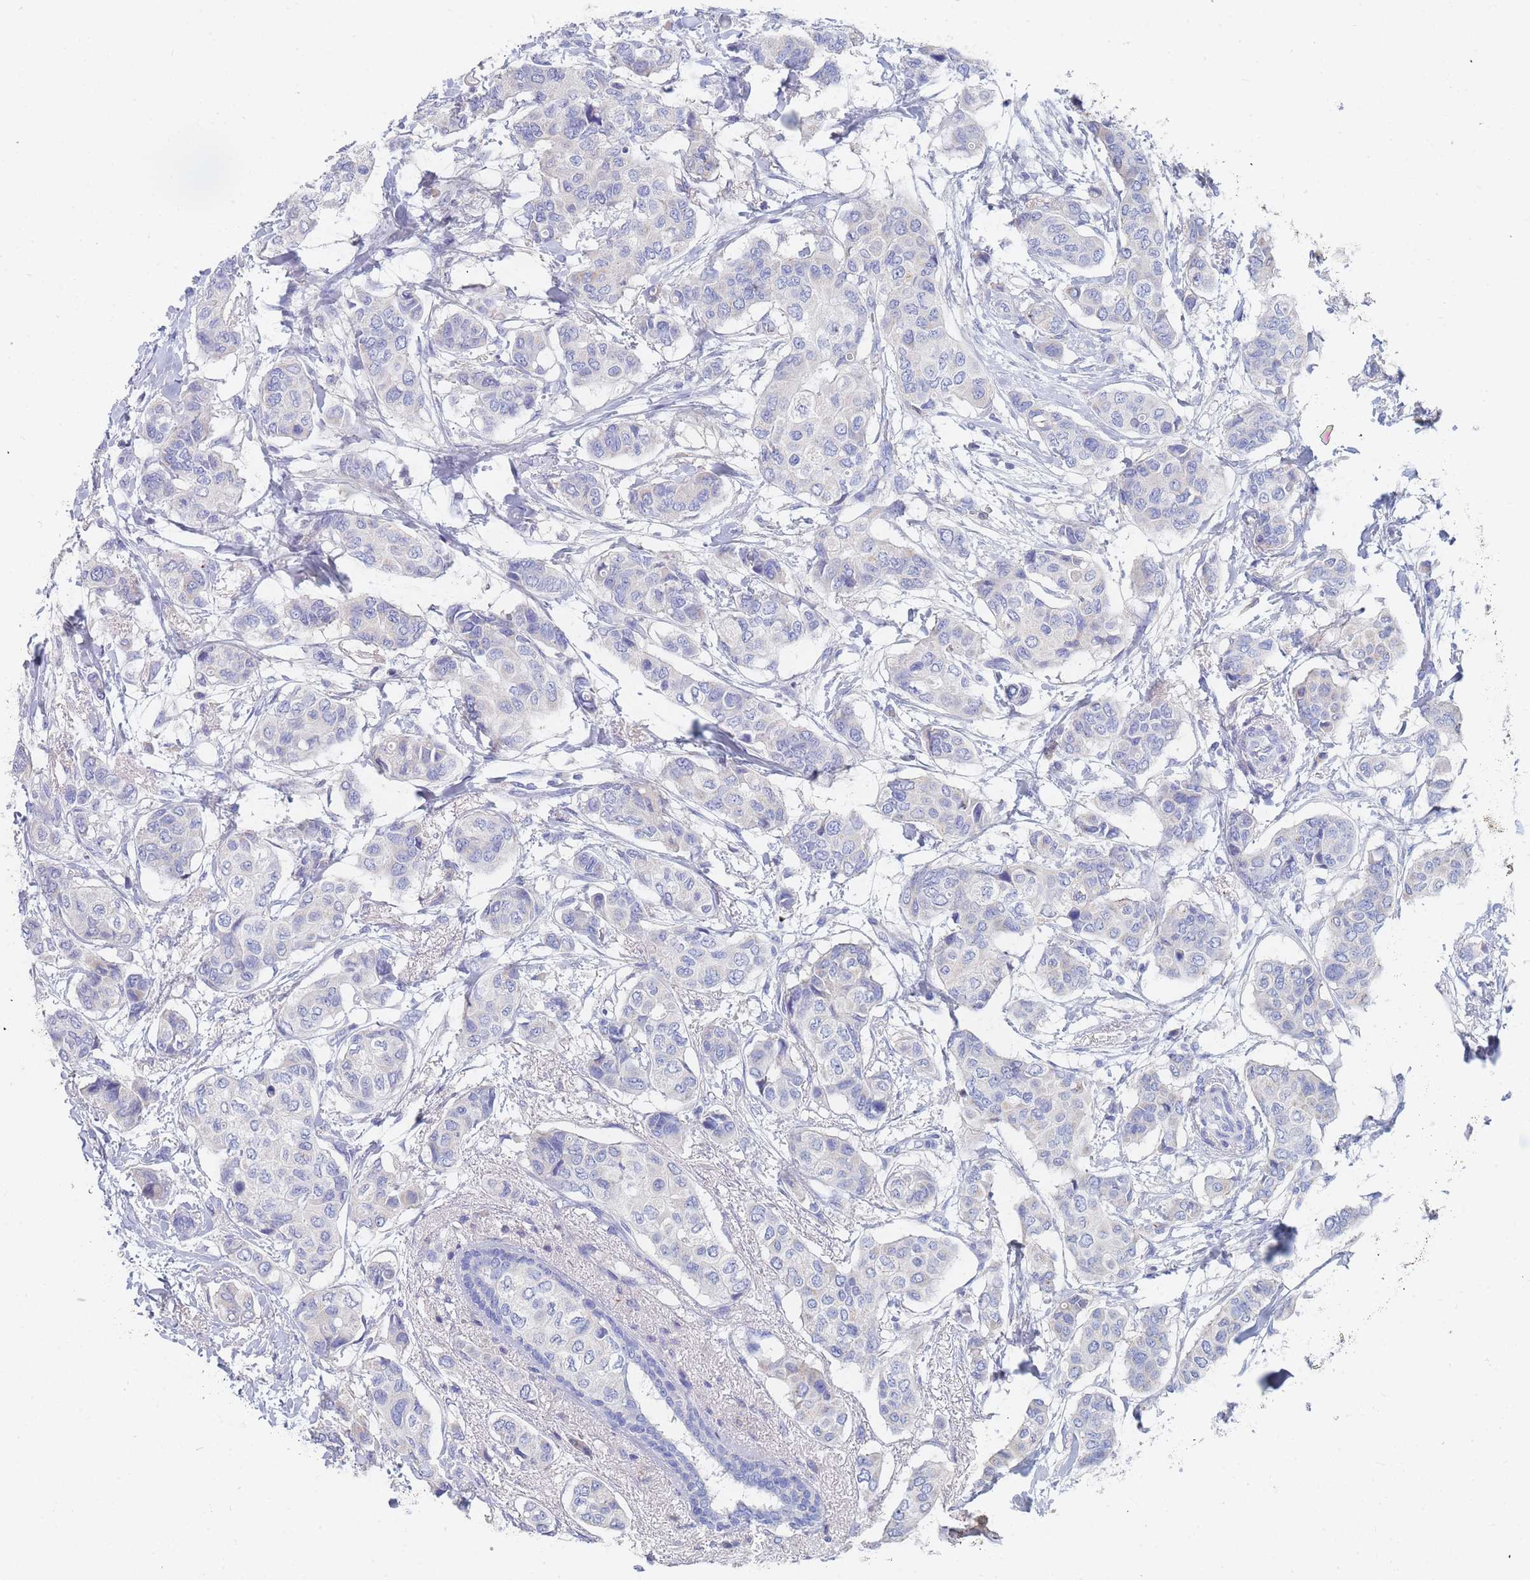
{"staining": {"intensity": "moderate", "quantity": "<25%", "location": "cytoplasmic/membranous"}, "tissue": "breast cancer", "cell_type": "Tumor cells", "image_type": "cancer", "snomed": [{"axis": "morphology", "description": "Lobular carcinoma"}, {"axis": "topography", "description": "Breast"}], "caption": "Lobular carcinoma (breast) was stained to show a protein in brown. There is low levels of moderate cytoplasmic/membranous positivity in approximately <25% of tumor cells.", "gene": "SLC25A35", "patient": {"sex": "female", "age": 51}}